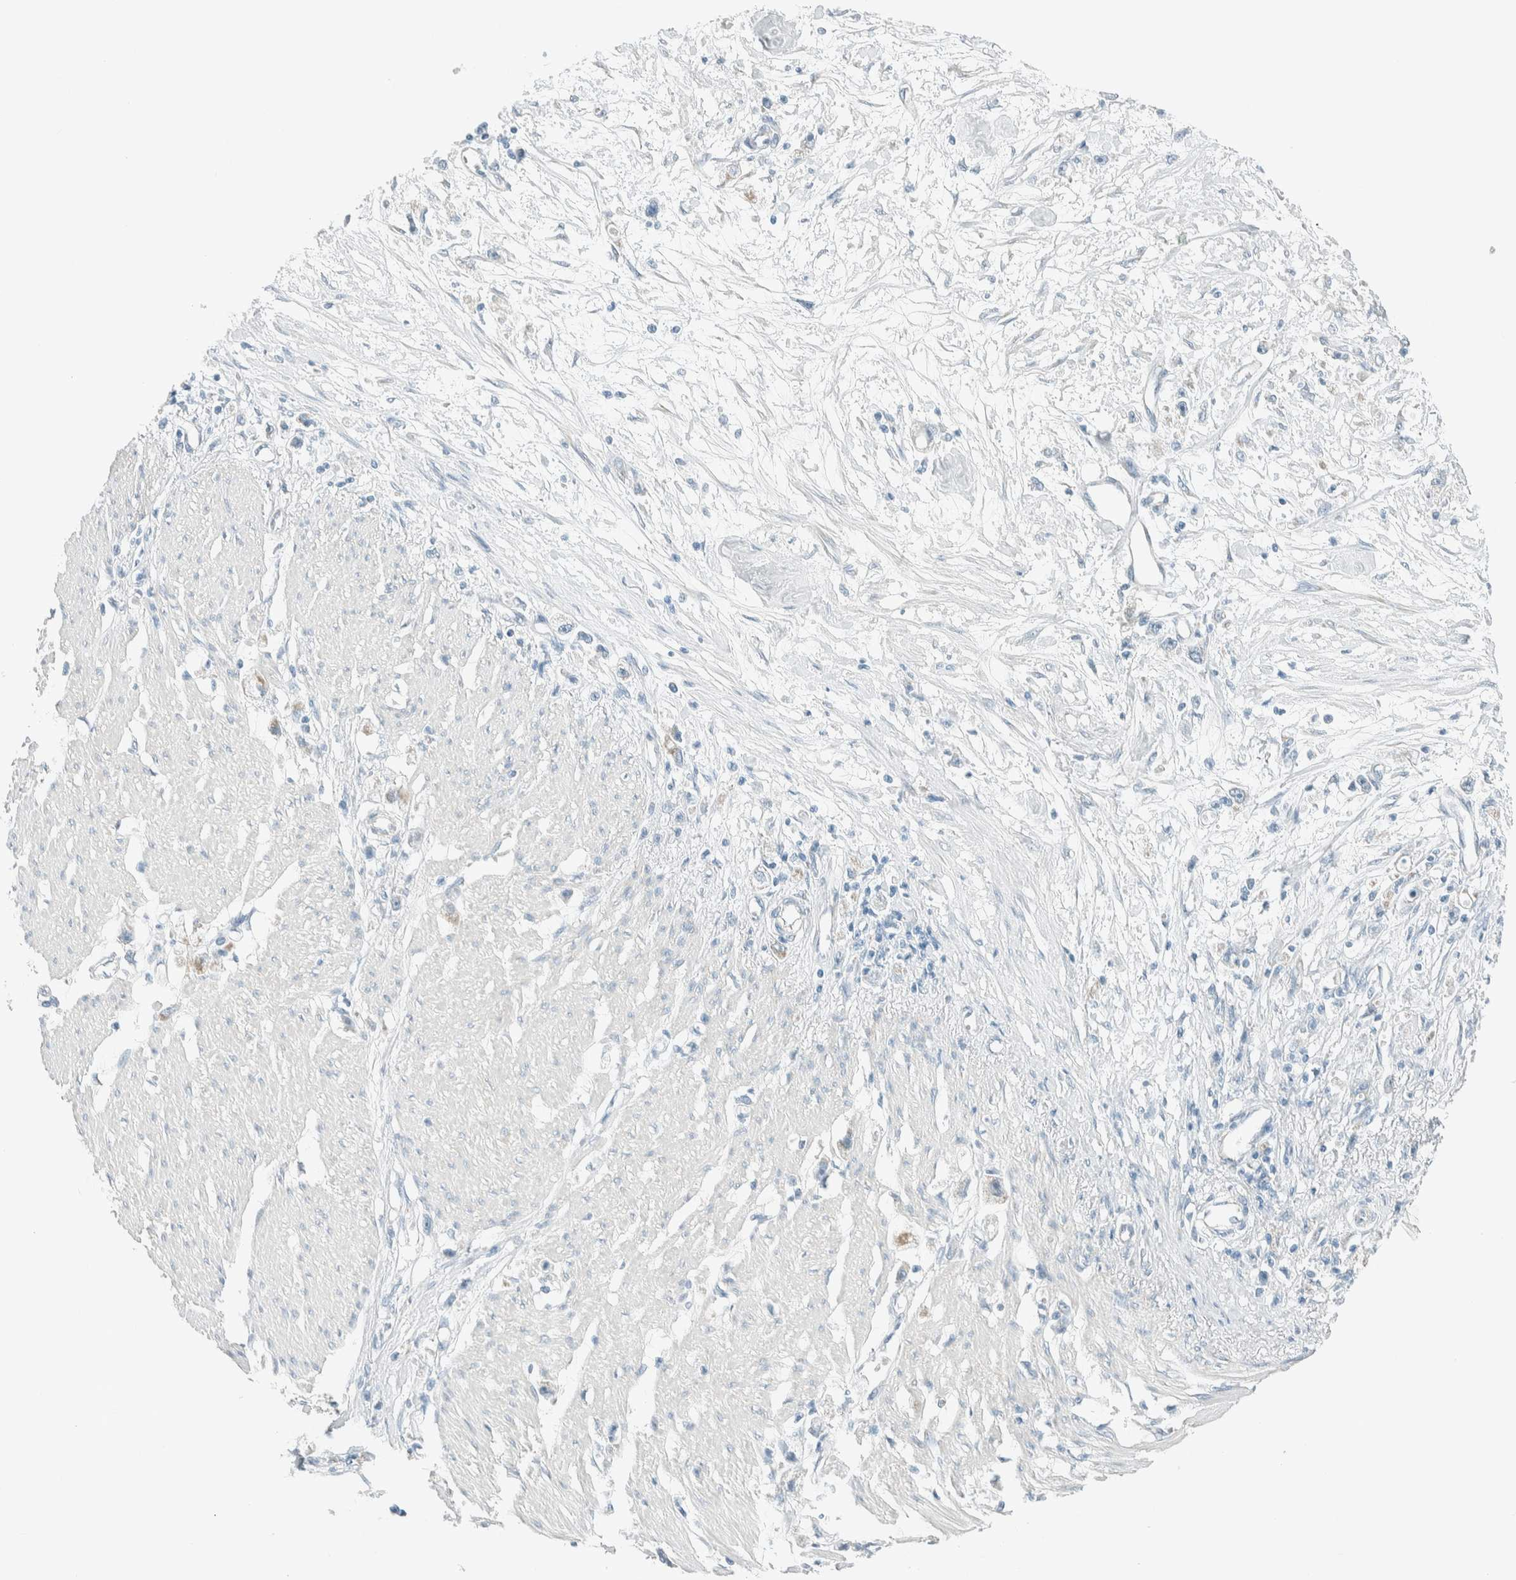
{"staining": {"intensity": "negative", "quantity": "none", "location": "none"}, "tissue": "stomach cancer", "cell_type": "Tumor cells", "image_type": "cancer", "snomed": [{"axis": "morphology", "description": "Adenocarcinoma, NOS"}, {"axis": "topography", "description": "Stomach"}], "caption": "There is no significant staining in tumor cells of stomach cancer.", "gene": "ALDH7A1", "patient": {"sex": "female", "age": 59}}